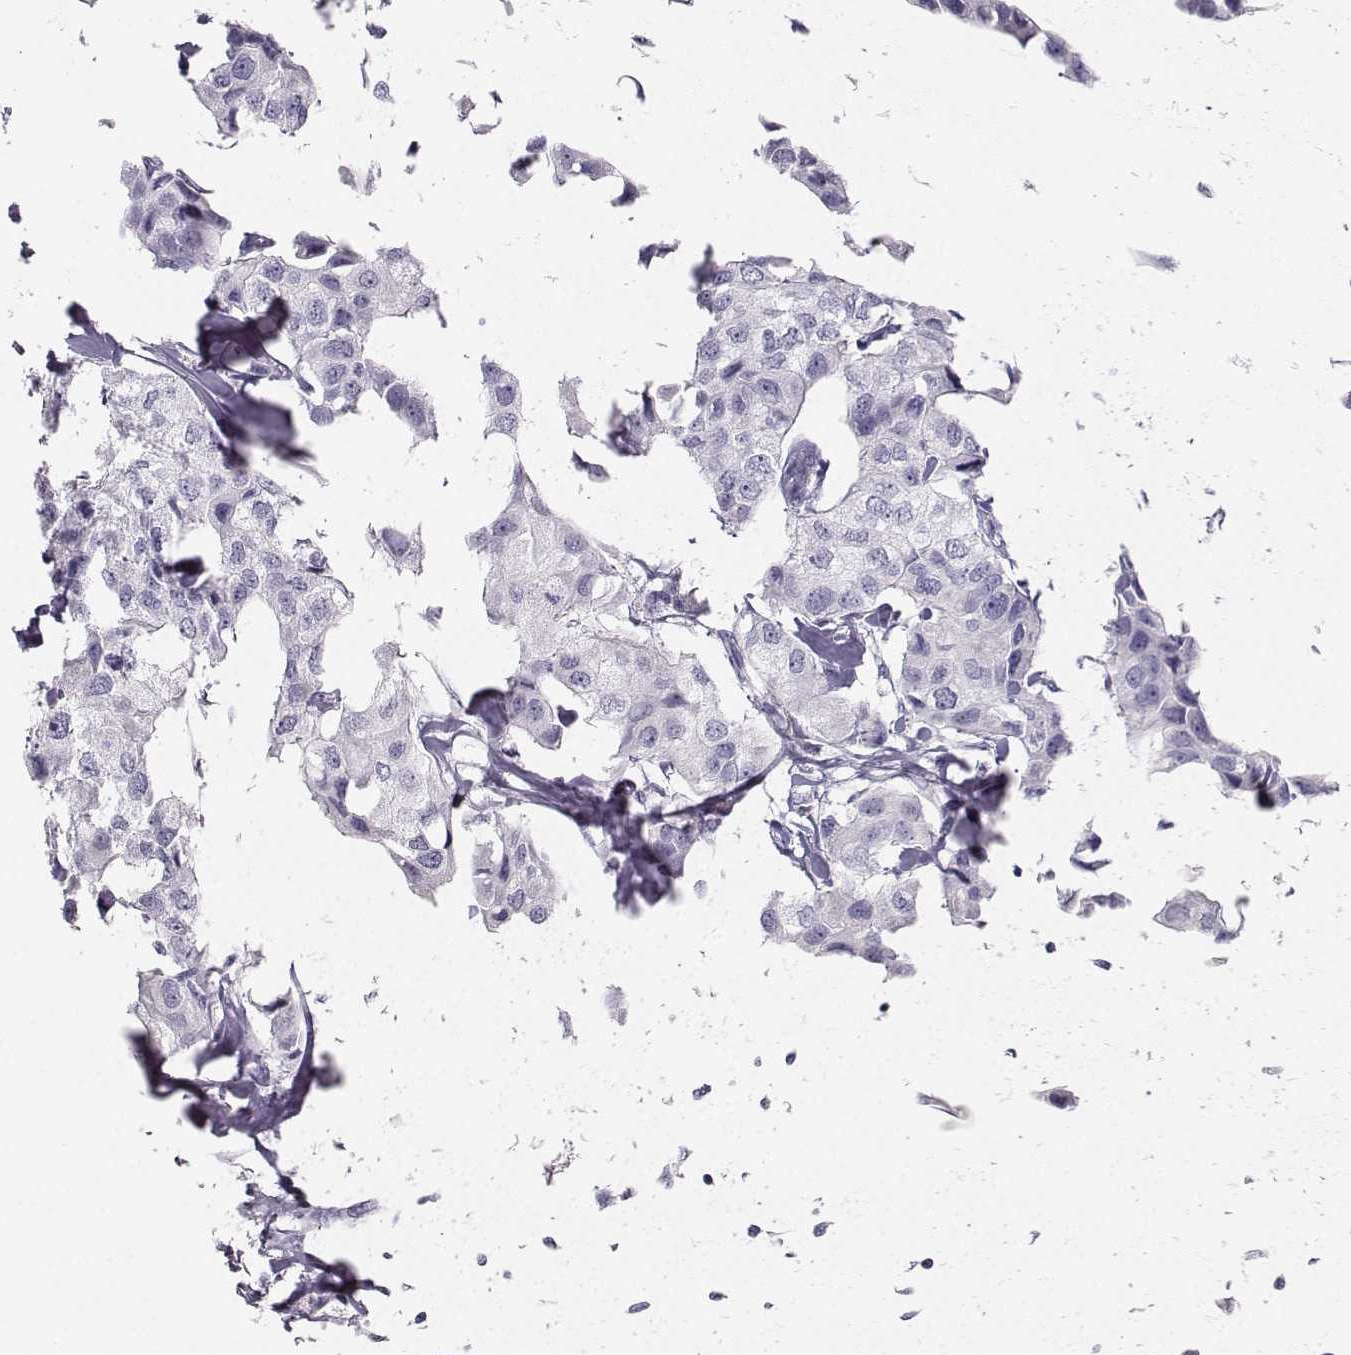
{"staining": {"intensity": "negative", "quantity": "none", "location": "none"}, "tissue": "breast cancer", "cell_type": "Tumor cells", "image_type": "cancer", "snomed": [{"axis": "morphology", "description": "Duct carcinoma"}, {"axis": "topography", "description": "Breast"}], "caption": "Immunohistochemistry micrograph of human breast invasive ductal carcinoma stained for a protein (brown), which reveals no staining in tumor cells.", "gene": "CASR", "patient": {"sex": "female", "age": 80}}